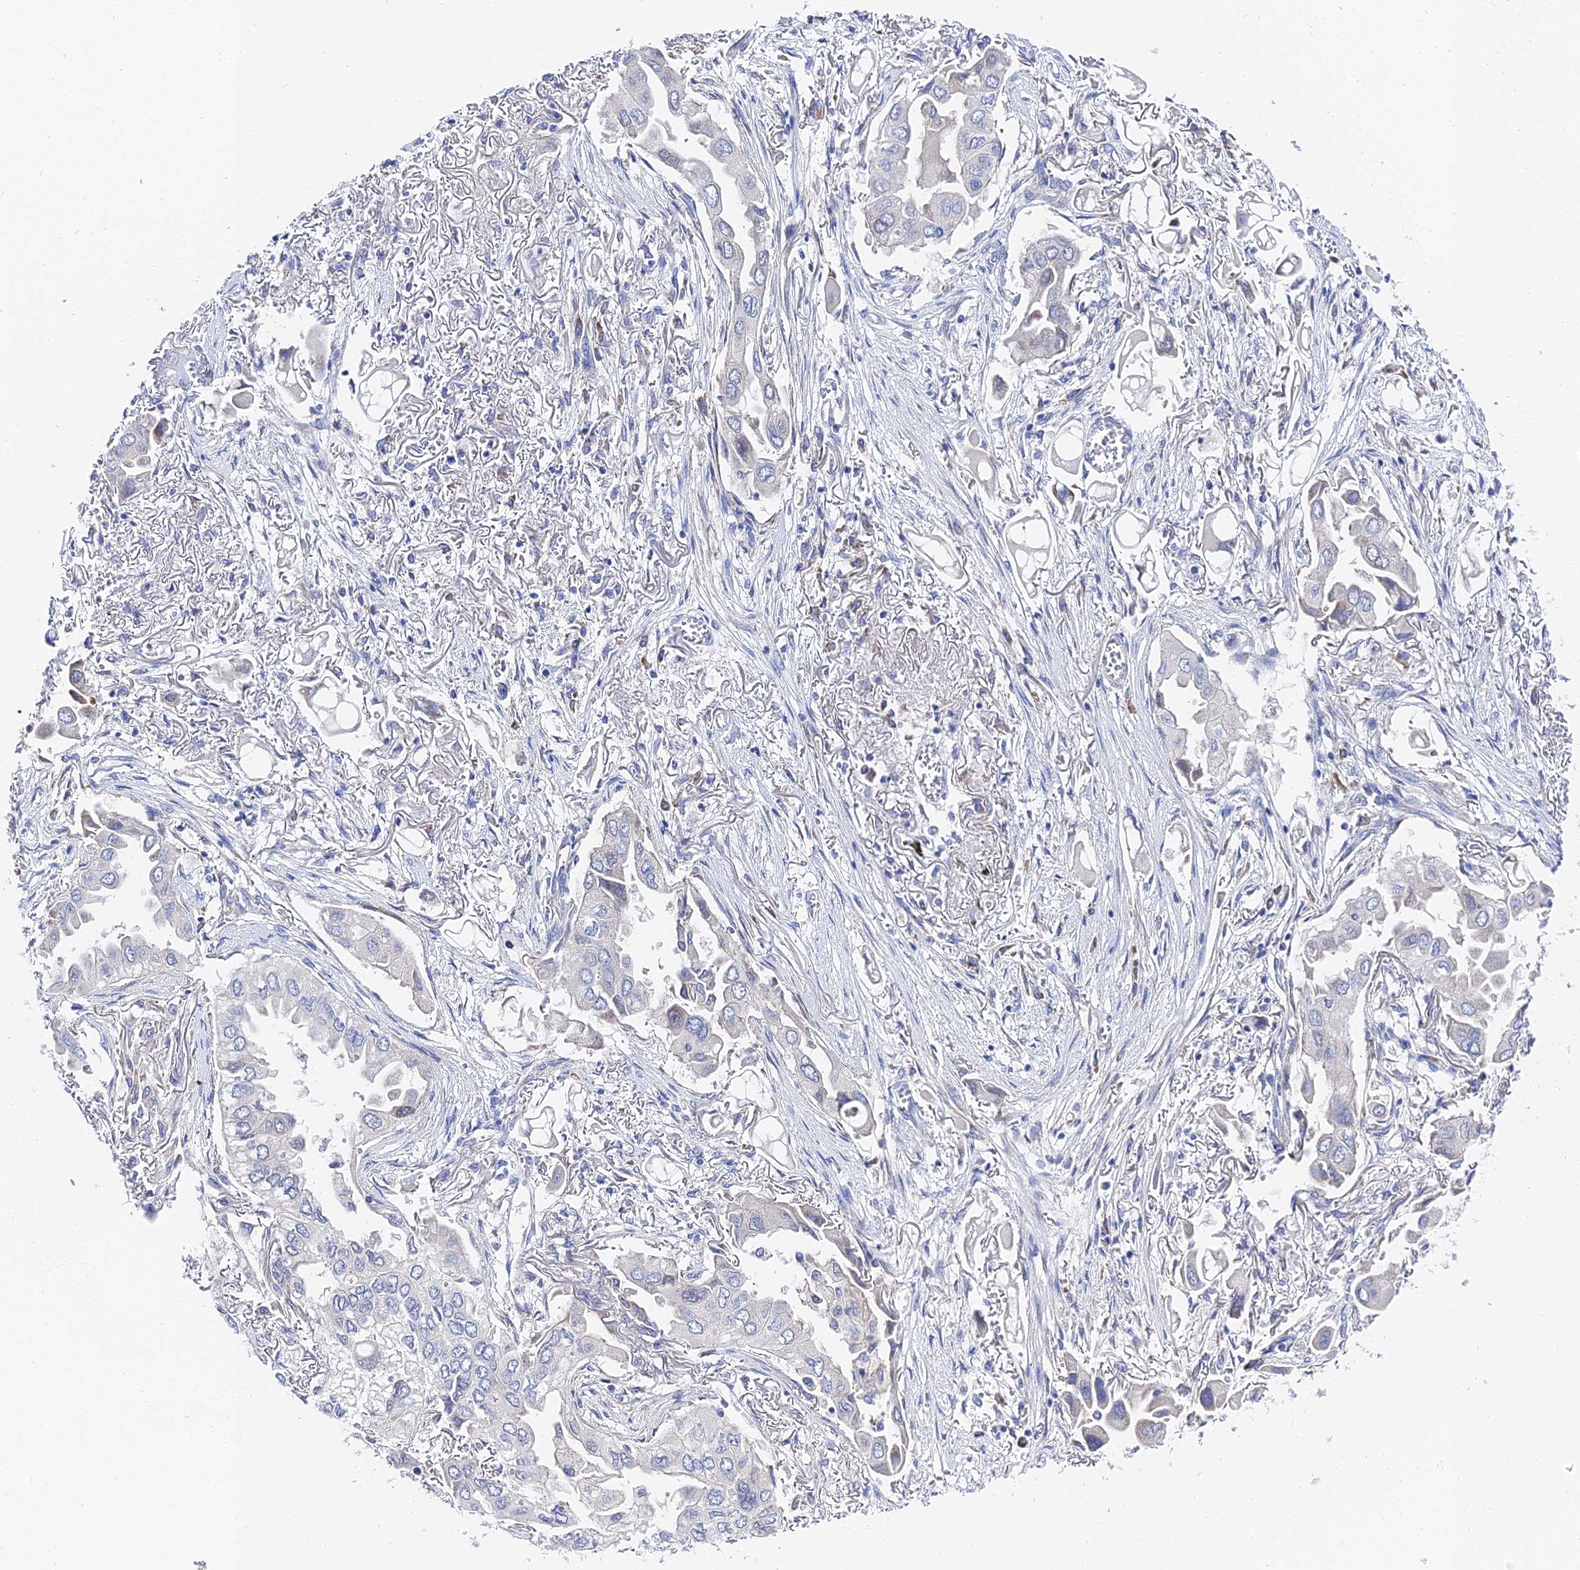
{"staining": {"intensity": "negative", "quantity": "none", "location": "none"}, "tissue": "lung cancer", "cell_type": "Tumor cells", "image_type": "cancer", "snomed": [{"axis": "morphology", "description": "Adenocarcinoma, NOS"}, {"axis": "topography", "description": "Lung"}], "caption": "This micrograph is of adenocarcinoma (lung) stained with immunohistochemistry (IHC) to label a protein in brown with the nuclei are counter-stained blue. There is no staining in tumor cells.", "gene": "PTTG1", "patient": {"sex": "female", "age": 76}}